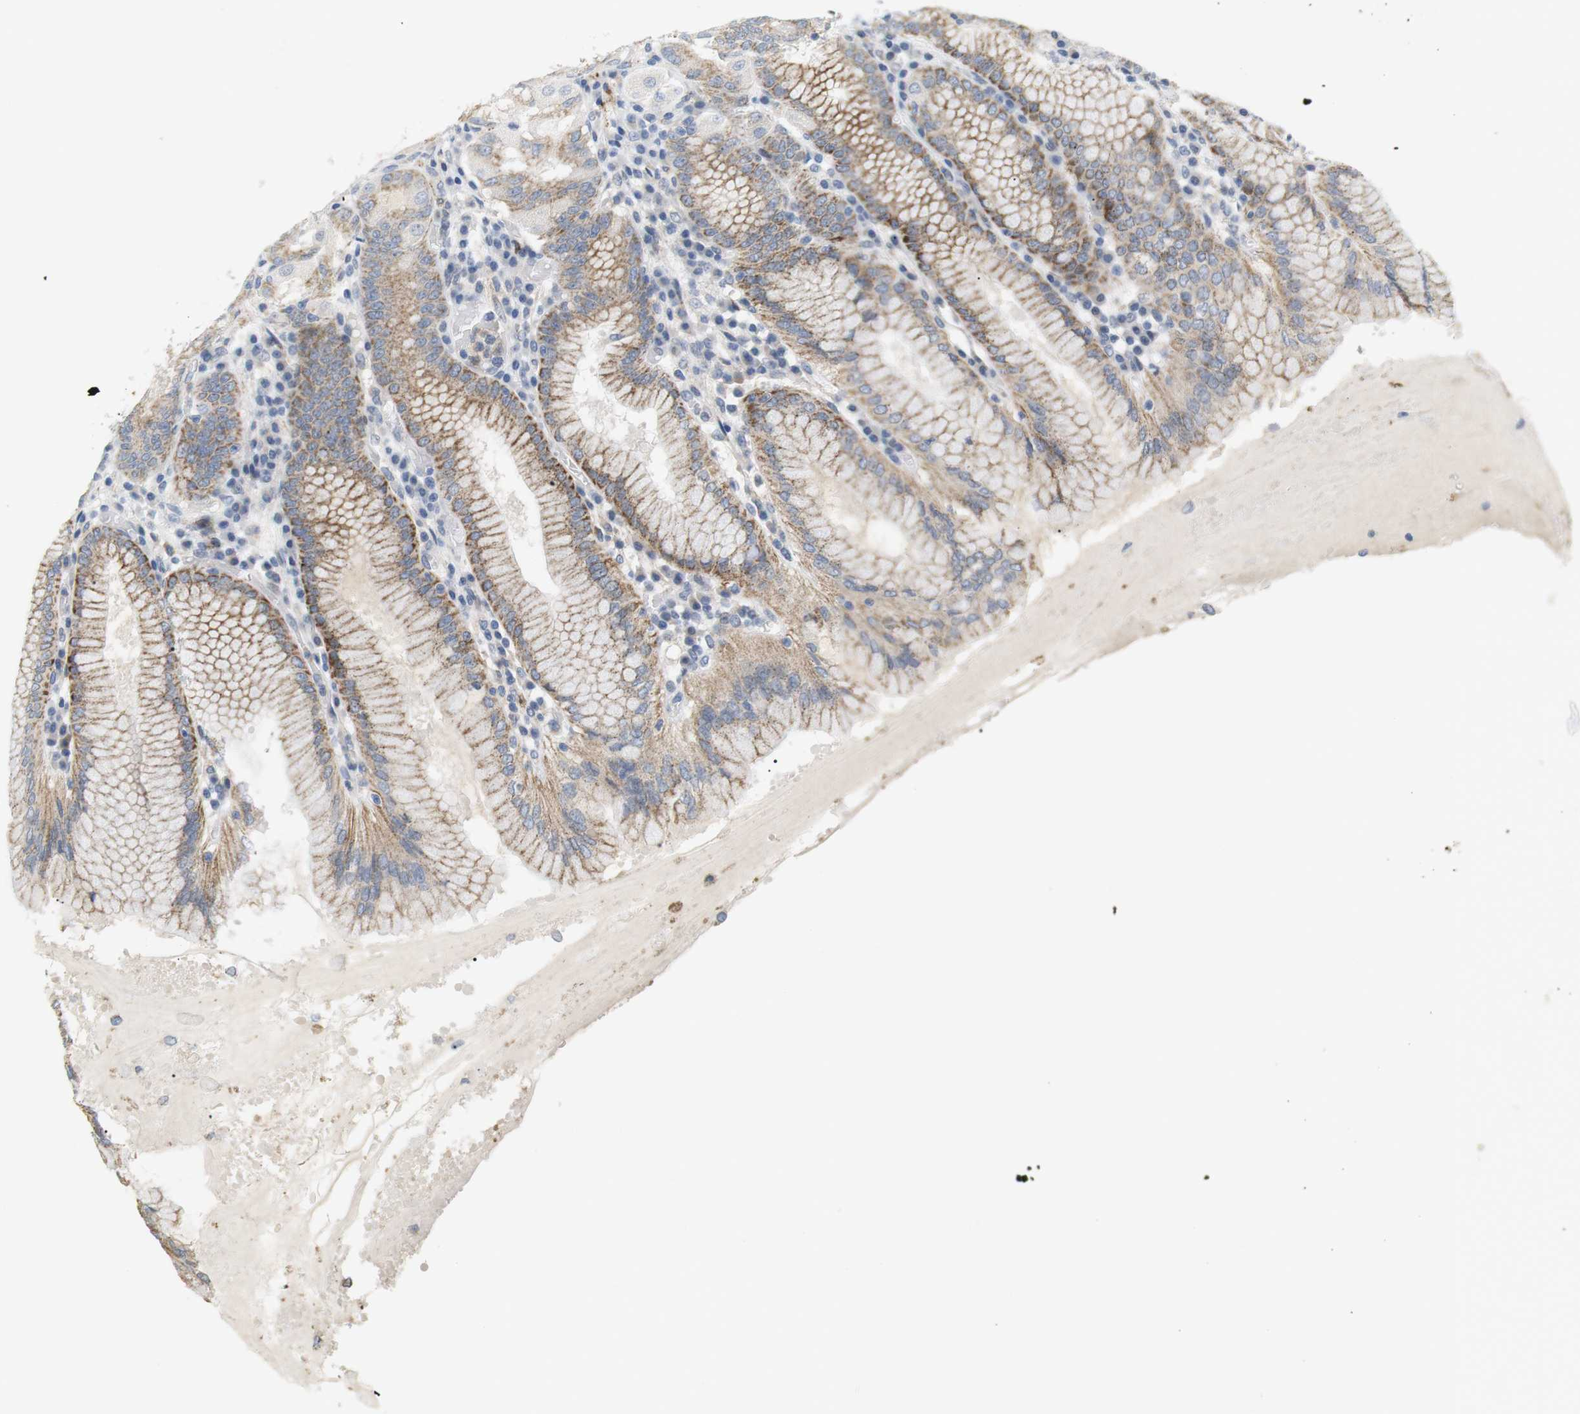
{"staining": {"intensity": "moderate", "quantity": ">75%", "location": "cytoplasmic/membranous"}, "tissue": "stomach", "cell_type": "Glandular cells", "image_type": "normal", "snomed": [{"axis": "morphology", "description": "Normal tissue, NOS"}, {"axis": "topography", "description": "Stomach"}, {"axis": "topography", "description": "Stomach, lower"}], "caption": "Immunohistochemical staining of unremarkable human stomach displays moderate cytoplasmic/membranous protein staining in approximately >75% of glandular cells.", "gene": "CD300E", "patient": {"sex": "female", "age": 56}}